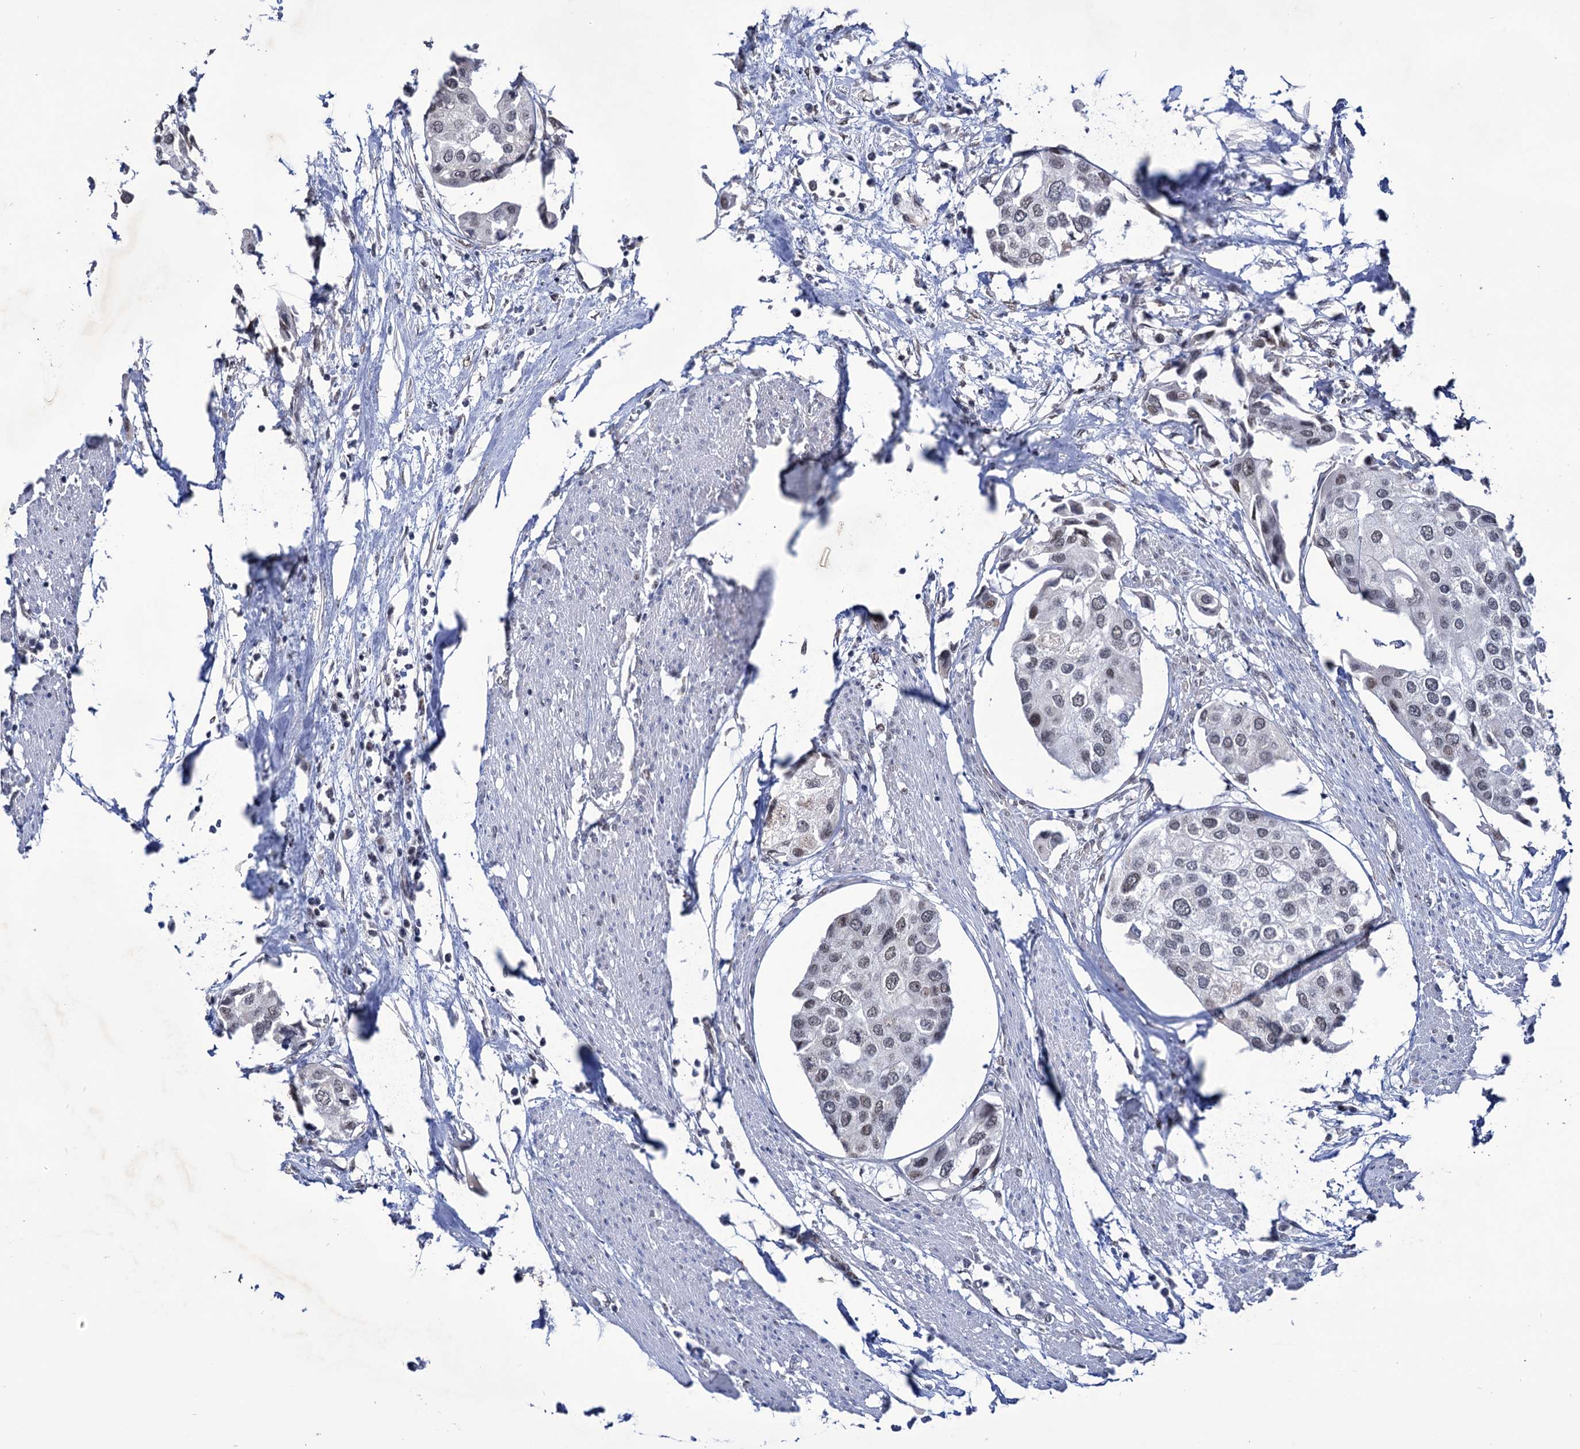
{"staining": {"intensity": "weak", "quantity": "<25%", "location": "nuclear"}, "tissue": "urothelial cancer", "cell_type": "Tumor cells", "image_type": "cancer", "snomed": [{"axis": "morphology", "description": "Urothelial carcinoma, High grade"}, {"axis": "topography", "description": "Urinary bladder"}], "caption": "High magnification brightfield microscopy of urothelial cancer stained with DAB (3,3'-diaminobenzidine) (brown) and counterstained with hematoxylin (blue): tumor cells show no significant staining. The staining was performed using DAB to visualize the protein expression in brown, while the nuclei were stained in blue with hematoxylin (Magnification: 20x).", "gene": "ABHD10", "patient": {"sex": "male", "age": 64}}